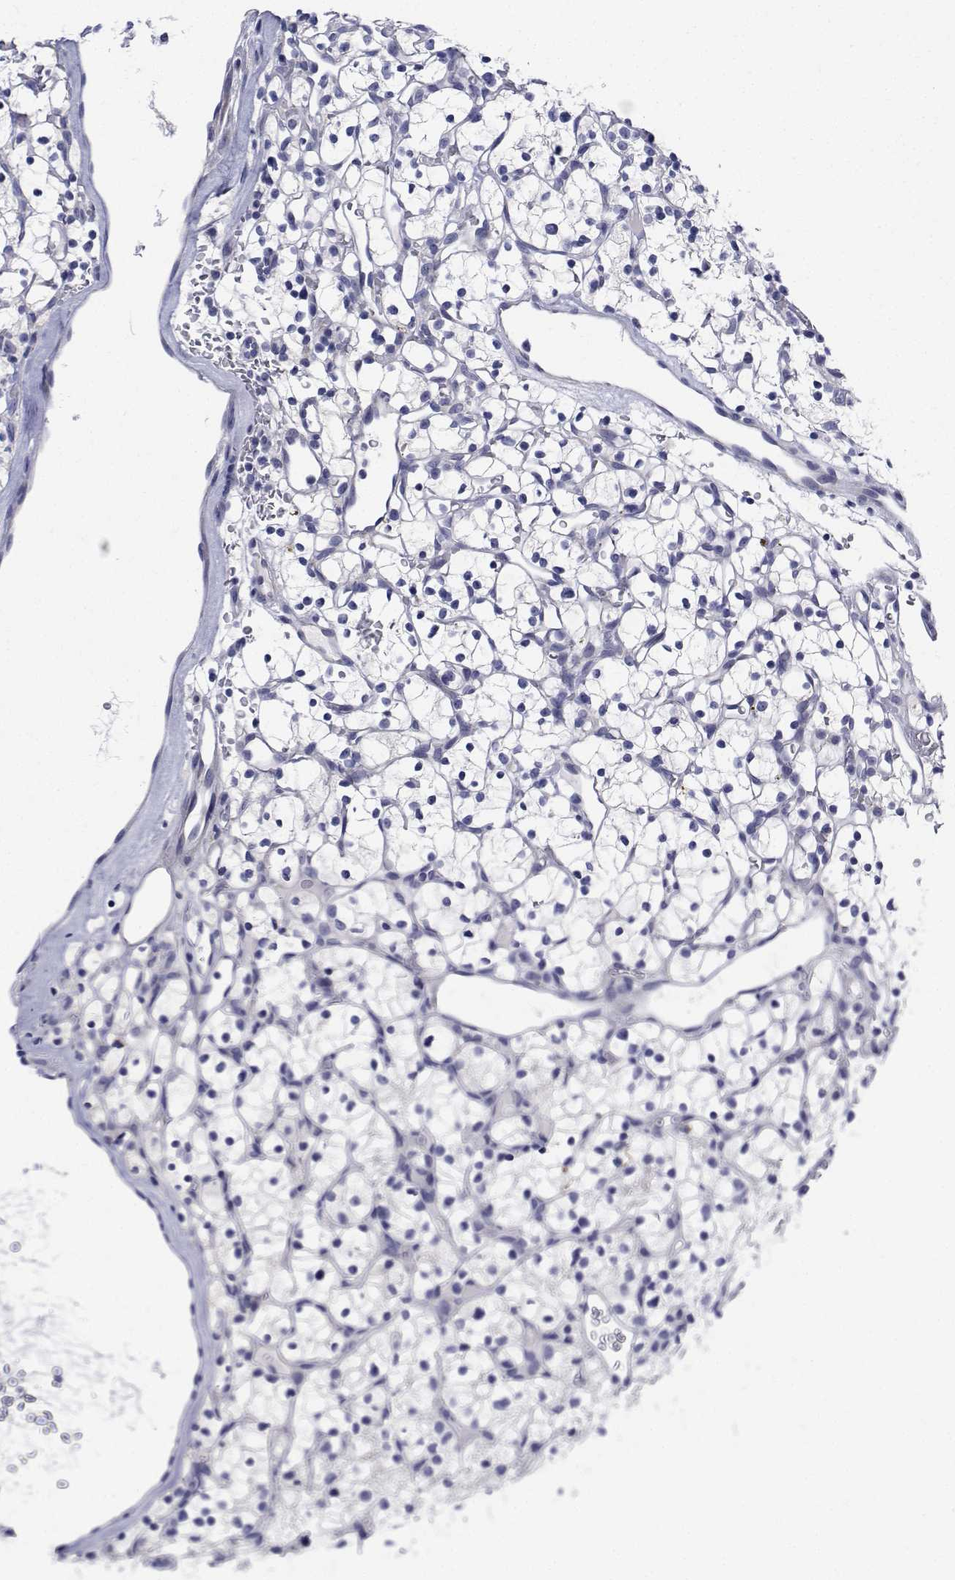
{"staining": {"intensity": "negative", "quantity": "none", "location": "none"}, "tissue": "renal cancer", "cell_type": "Tumor cells", "image_type": "cancer", "snomed": [{"axis": "morphology", "description": "Adenocarcinoma, NOS"}, {"axis": "topography", "description": "Kidney"}], "caption": "This is a photomicrograph of immunohistochemistry (IHC) staining of renal adenocarcinoma, which shows no staining in tumor cells. (Stains: DAB (3,3'-diaminobenzidine) immunohistochemistry with hematoxylin counter stain, Microscopy: brightfield microscopy at high magnification).", "gene": "CDHR3", "patient": {"sex": "female", "age": 64}}